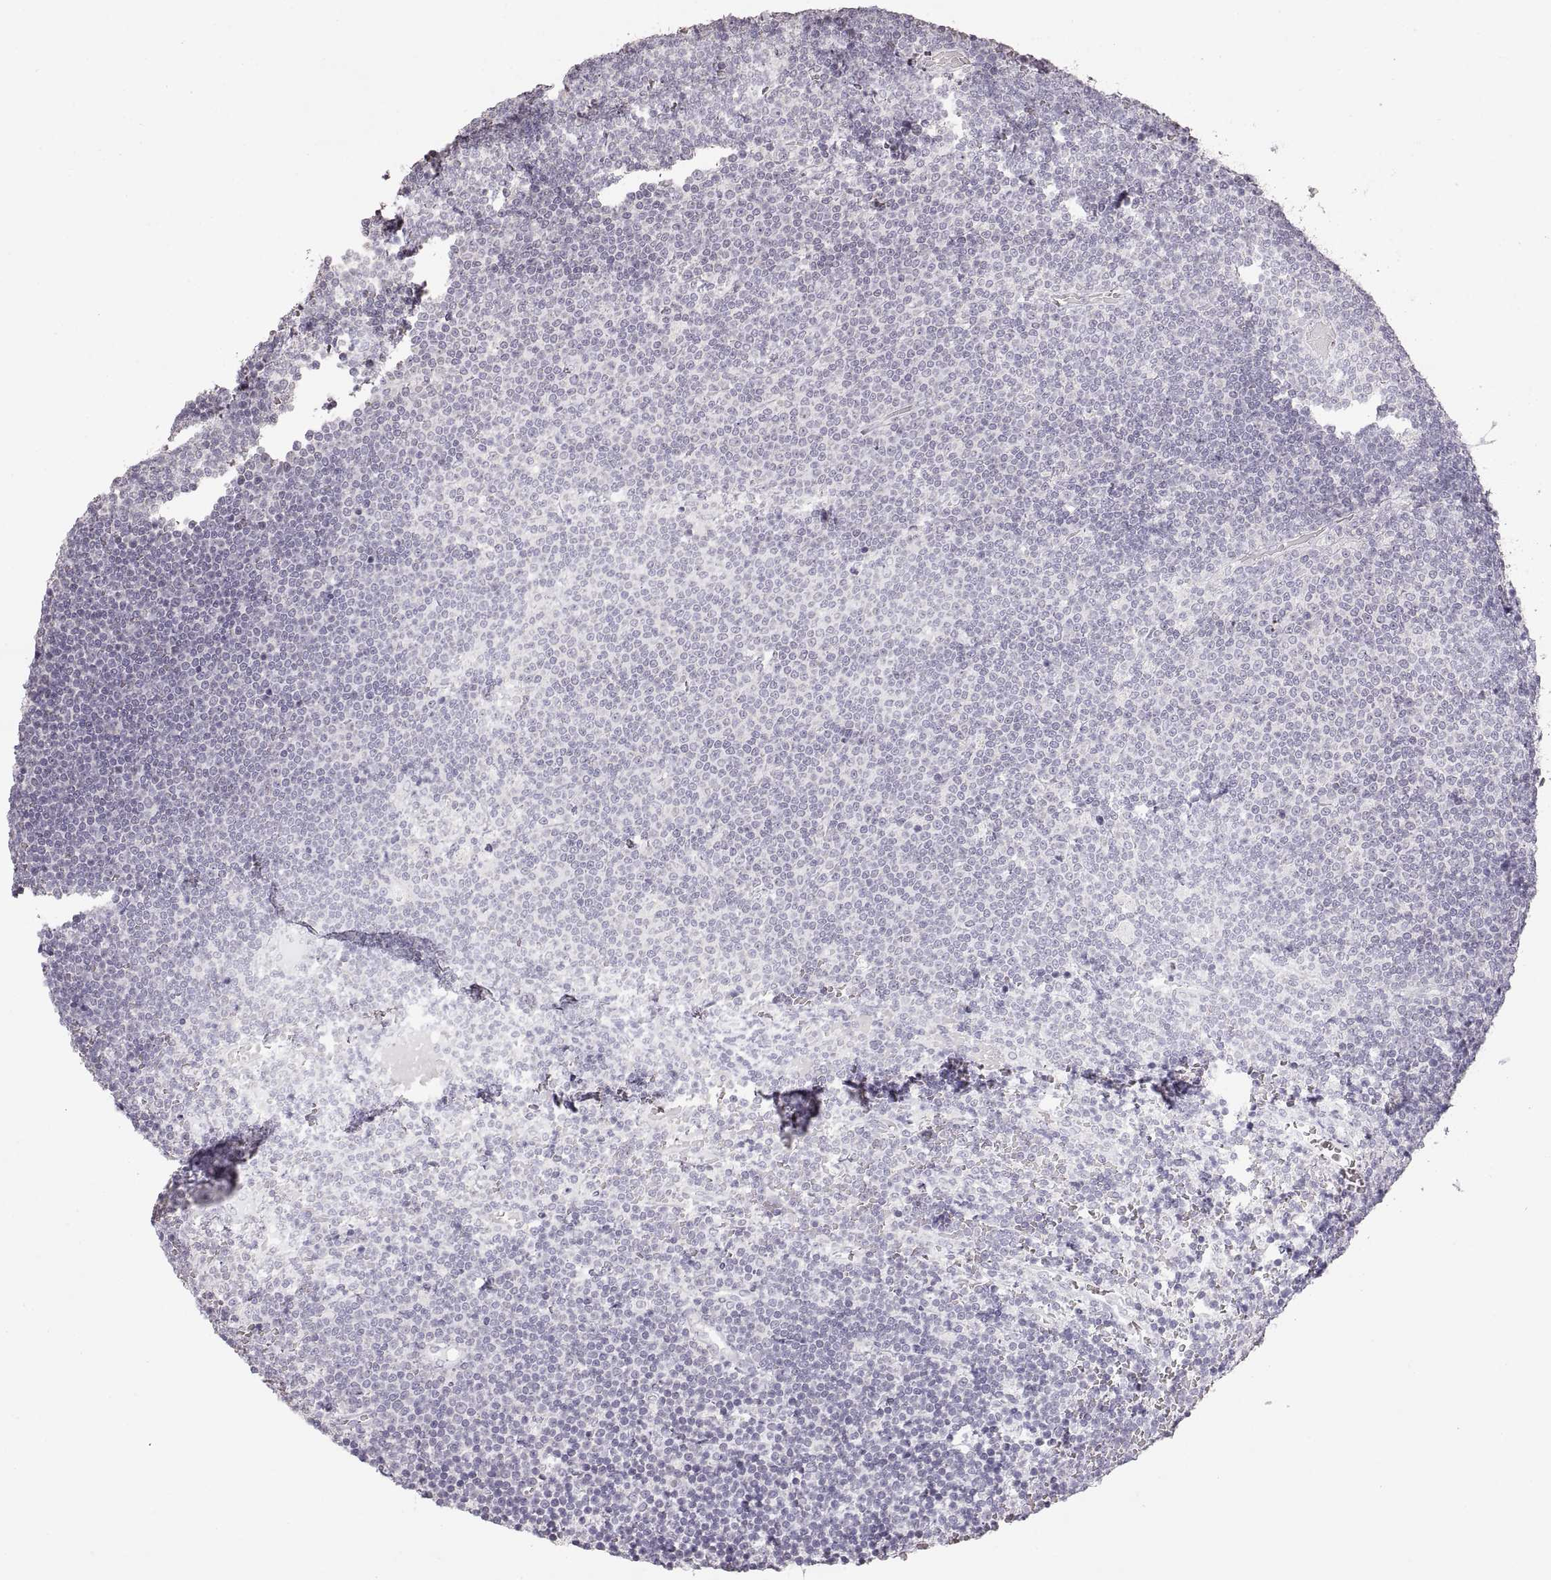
{"staining": {"intensity": "negative", "quantity": "none", "location": "none"}, "tissue": "lymphoma", "cell_type": "Tumor cells", "image_type": "cancer", "snomed": [{"axis": "morphology", "description": "Malignant lymphoma, non-Hodgkin's type, Low grade"}, {"axis": "topography", "description": "Brain"}], "caption": "Tumor cells are negative for protein expression in human lymphoma. Brightfield microscopy of immunohistochemistry stained with DAB (3,3'-diaminobenzidine) (brown) and hematoxylin (blue), captured at high magnification.", "gene": "ZP3", "patient": {"sex": "female", "age": 66}}